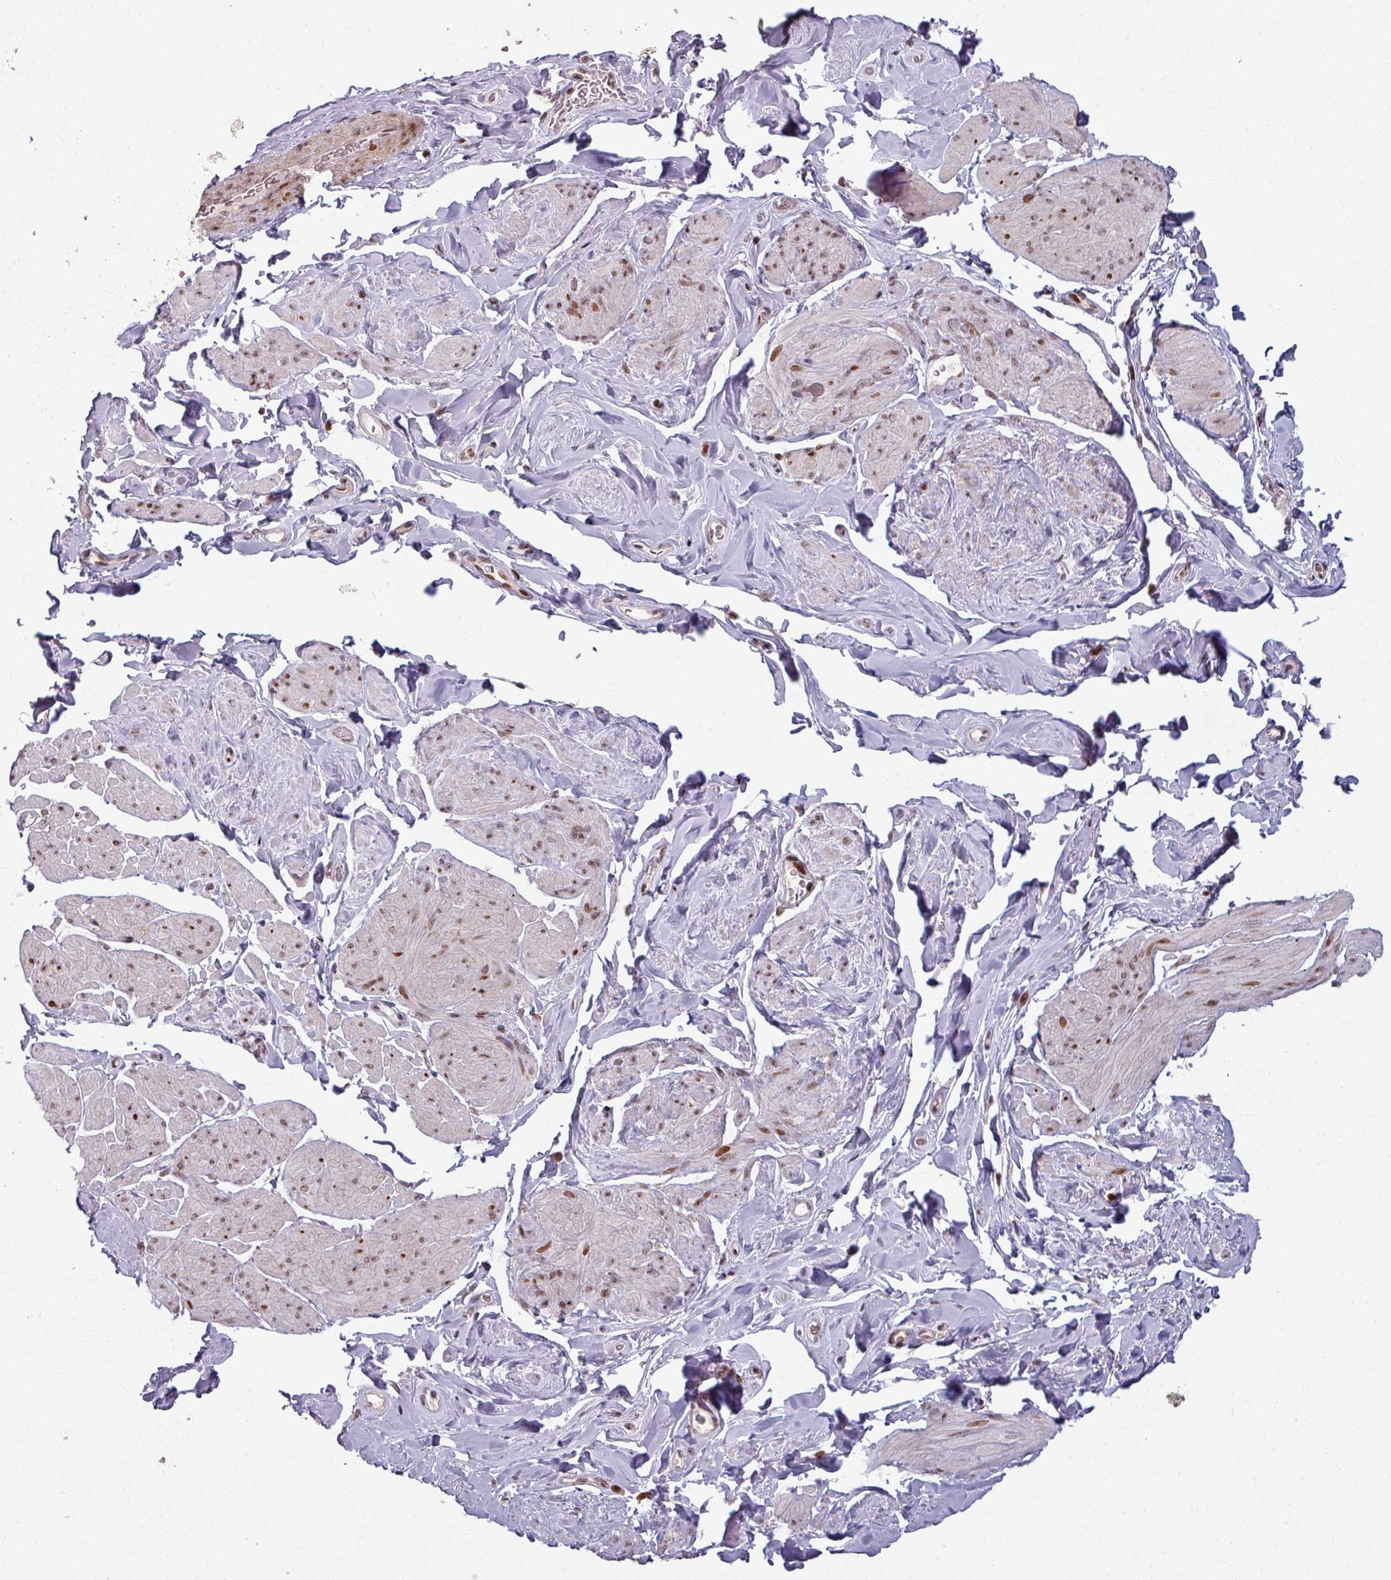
{"staining": {"intensity": "moderate", "quantity": ">75%", "location": "nuclear"}, "tissue": "smooth muscle", "cell_type": "Smooth muscle cells", "image_type": "normal", "snomed": [{"axis": "morphology", "description": "Normal tissue, NOS"}, {"axis": "topography", "description": "Smooth muscle"}, {"axis": "topography", "description": "Peripheral nerve tissue"}], "caption": "High-magnification brightfield microscopy of benign smooth muscle stained with DAB (brown) and counterstained with hematoxylin (blue). smooth muscle cells exhibit moderate nuclear positivity is present in about>75% of cells. (DAB IHC, brown staining for protein, blue staining for nuclei).", "gene": "NCOR1", "patient": {"sex": "male", "age": 69}}